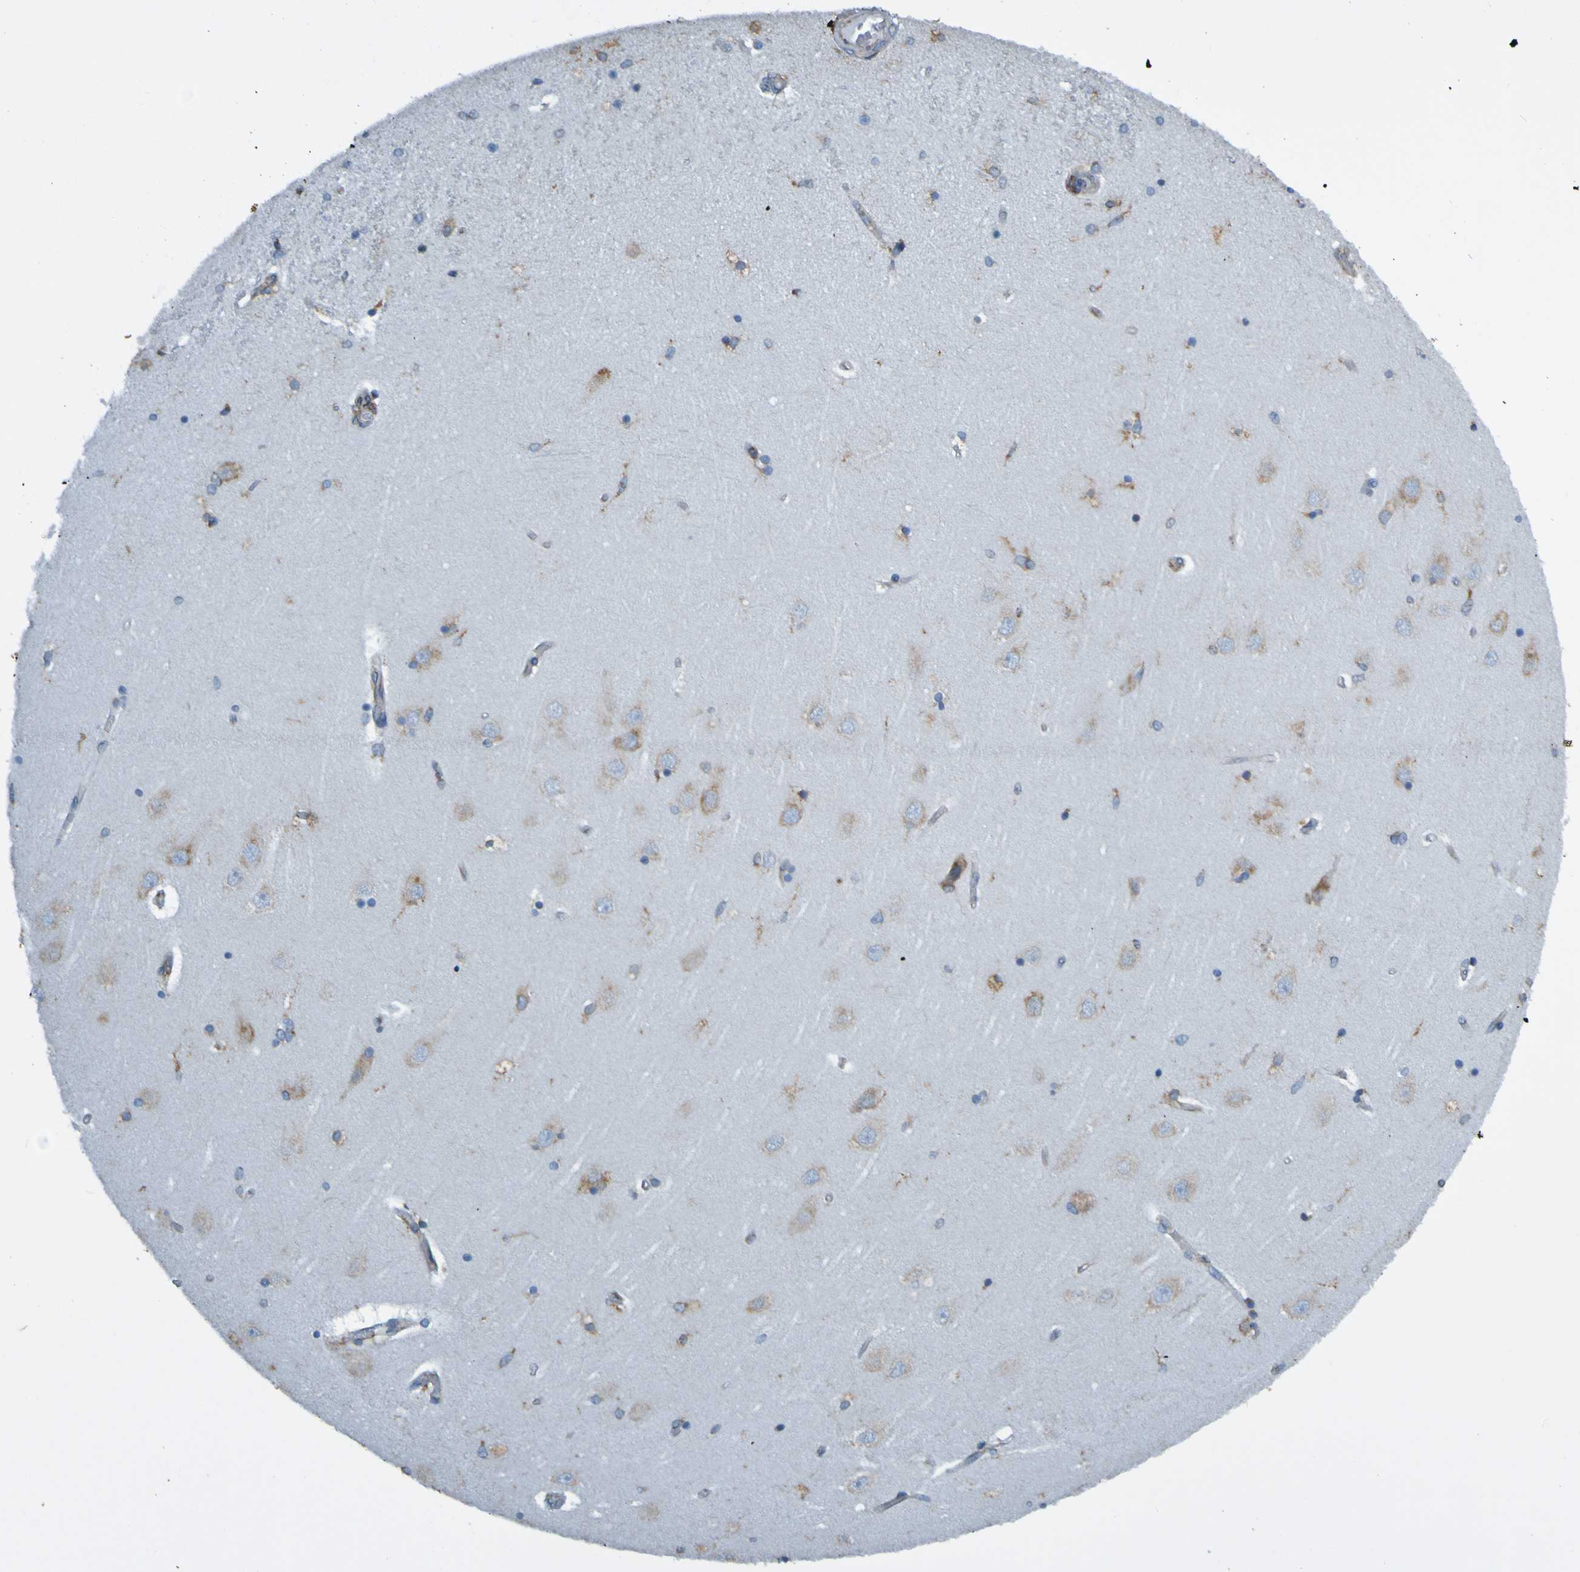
{"staining": {"intensity": "negative", "quantity": "none", "location": "none"}, "tissue": "hippocampus", "cell_type": "Glial cells", "image_type": "normal", "snomed": [{"axis": "morphology", "description": "Normal tissue, NOS"}, {"axis": "topography", "description": "Hippocampus"}], "caption": "This image is of normal hippocampus stained with IHC to label a protein in brown with the nuclei are counter-stained blue. There is no expression in glial cells. (DAB (3,3'-diaminobenzidine) immunohistochemistry visualized using brightfield microscopy, high magnification).", "gene": "SSR1", "patient": {"sex": "female", "age": 54}}